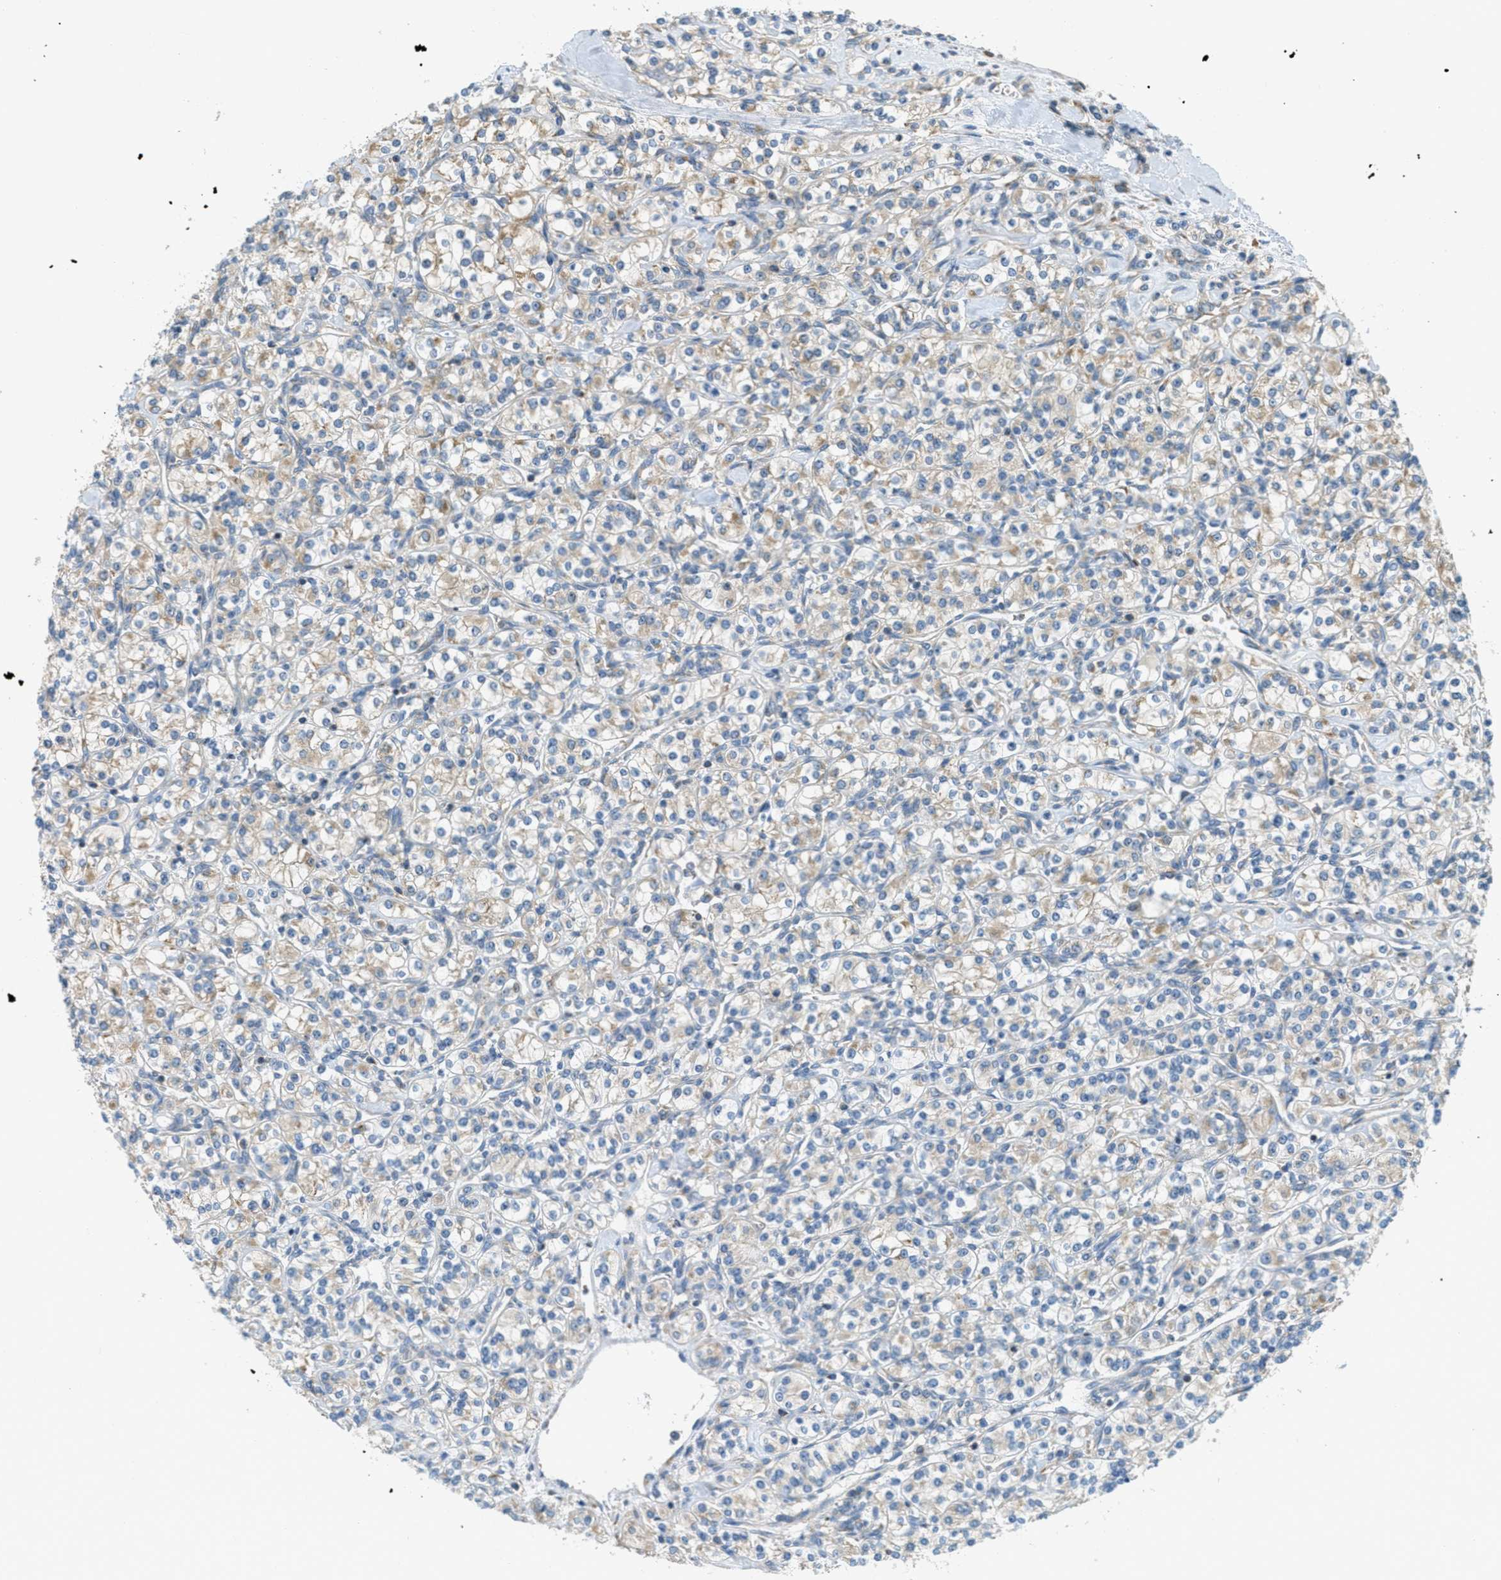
{"staining": {"intensity": "weak", "quantity": "25%-75%", "location": "cytoplasmic/membranous"}, "tissue": "renal cancer", "cell_type": "Tumor cells", "image_type": "cancer", "snomed": [{"axis": "morphology", "description": "Adenocarcinoma, NOS"}, {"axis": "topography", "description": "Kidney"}], "caption": "Approximately 25%-75% of tumor cells in human renal cancer (adenocarcinoma) reveal weak cytoplasmic/membranous protein expression as visualized by brown immunohistochemical staining.", "gene": "ABCF1", "patient": {"sex": "male", "age": 77}}